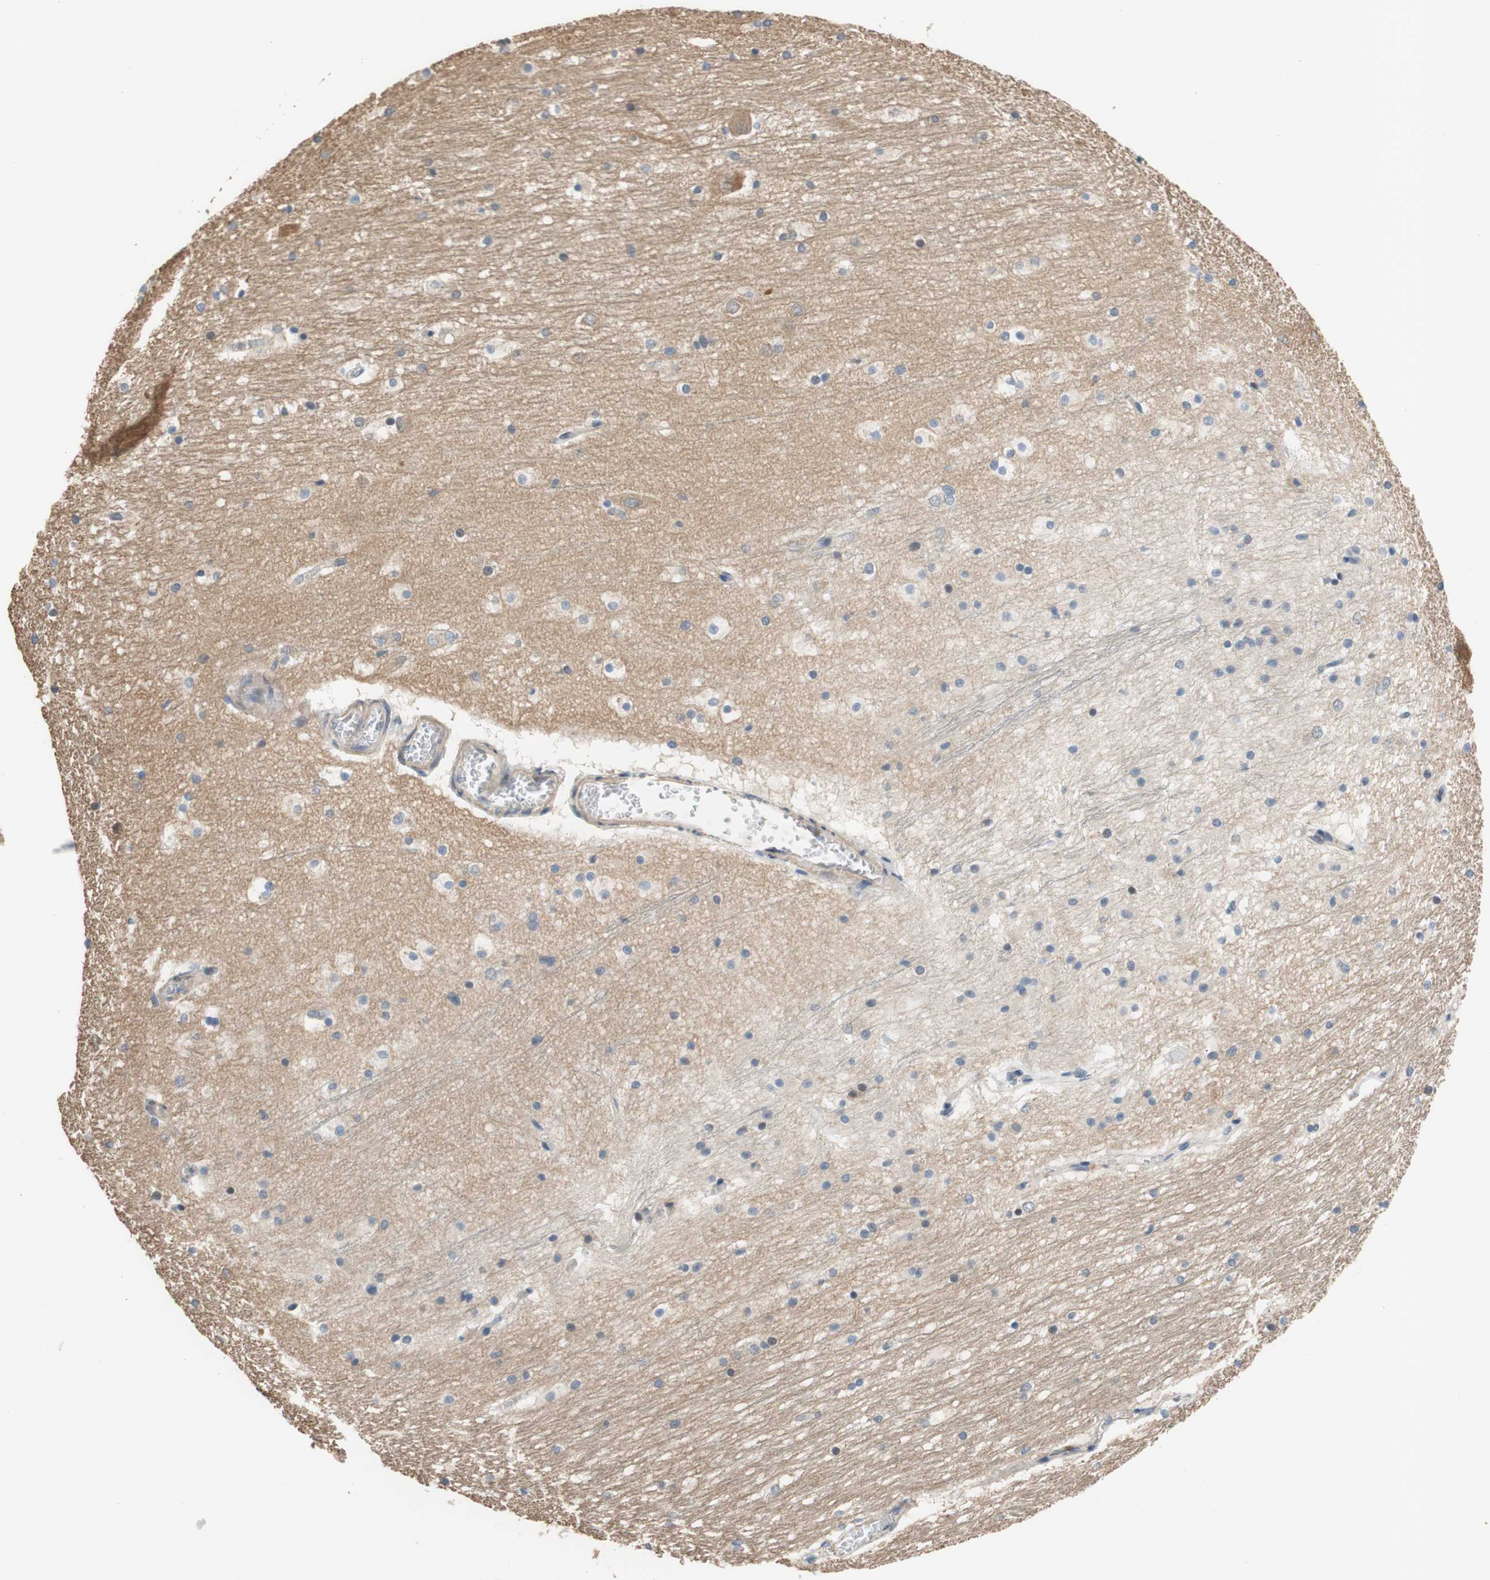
{"staining": {"intensity": "negative", "quantity": "none", "location": "none"}, "tissue": "hippocampus", "cell_type": "Glial cells", "image_type": "normal", "snomed": [{"axis": "morphology", "description": "Normal tissue, NOS"}, {"axis": "topography", "description": "Hippocampus"}], "caption": "This is an immunohistochemistry image of unremarkable human hippocampus. There is no staining in glial cells.", "gene": "CALML3", "patient": {"sex": "male", "age": 45}}